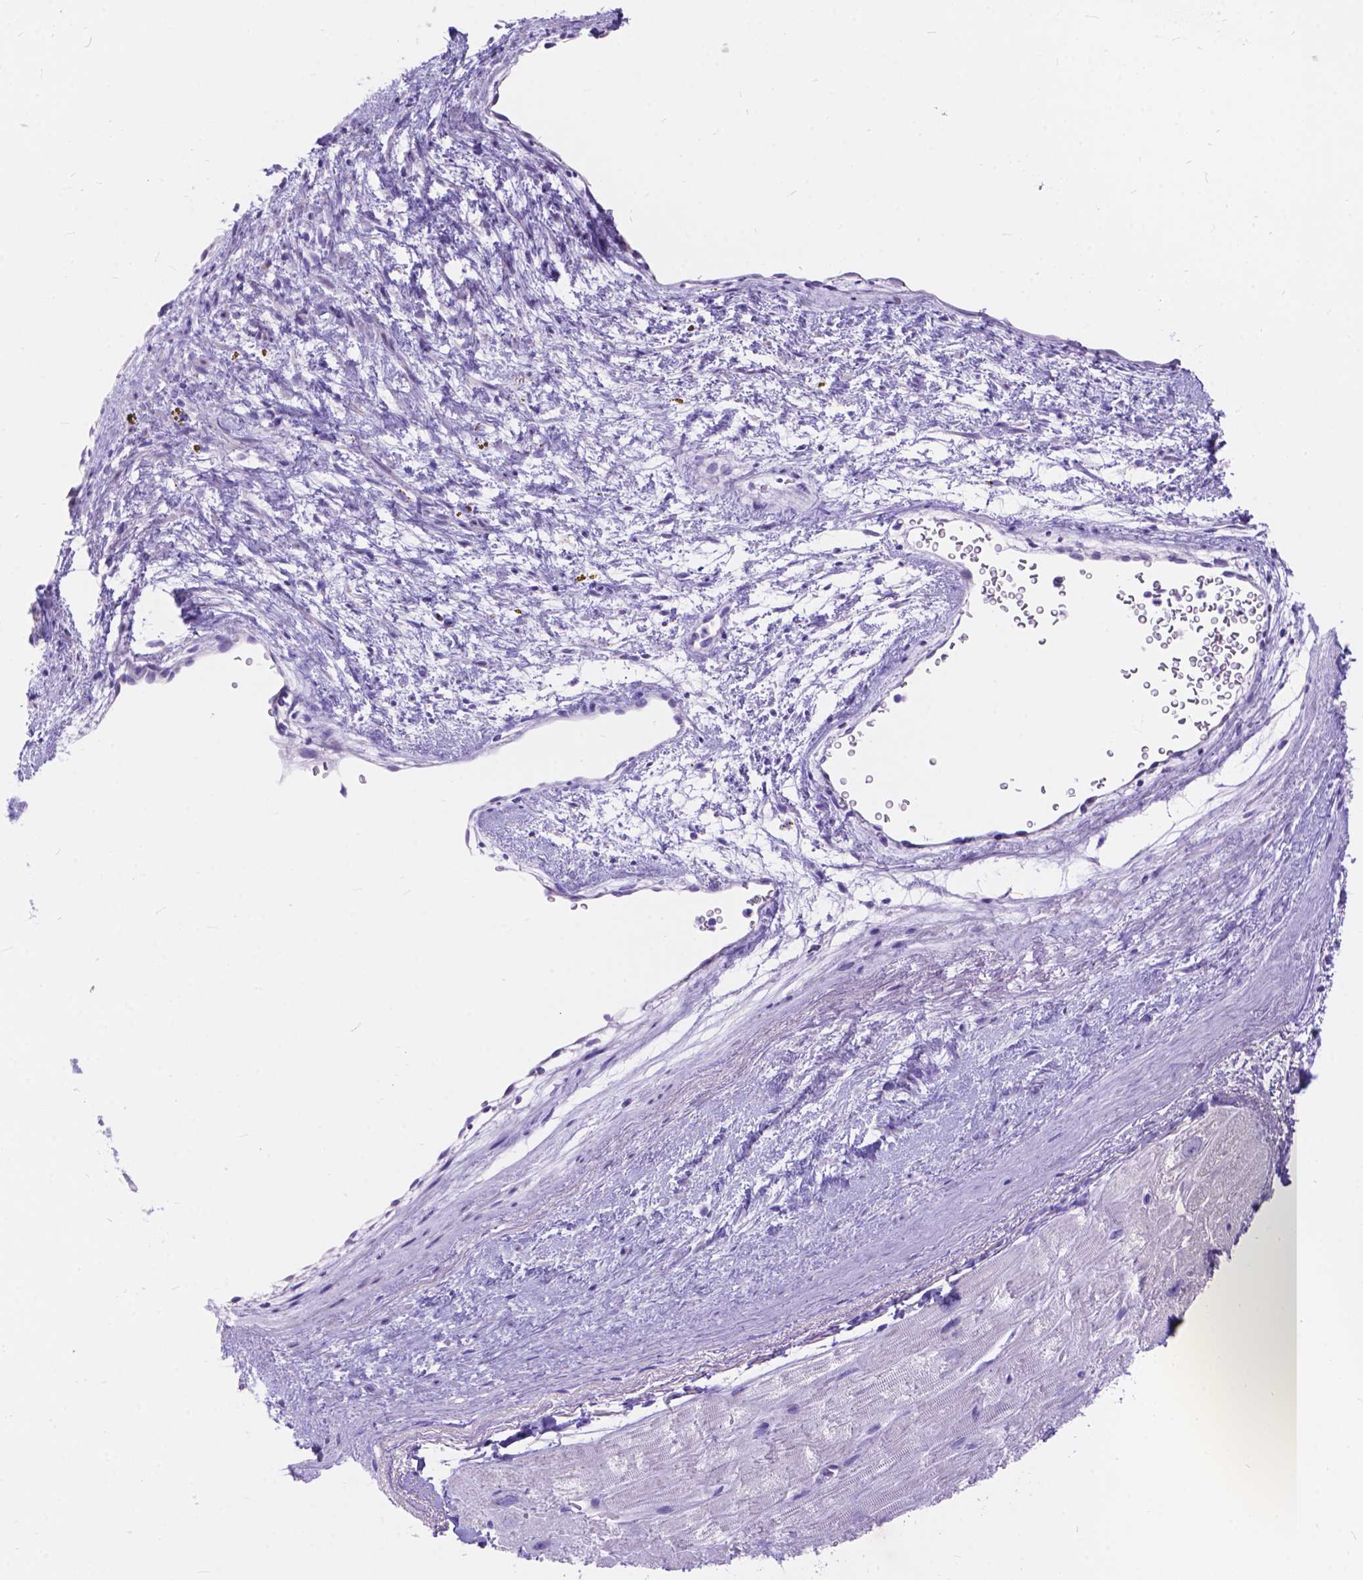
{"staining": {"intensity": "weak", "quantity": "<25%", "location": "cytoplasmic/membranous"}, "tissue": "heart muscle", "cell_type": "Cardiomyocytes", "image_type": "normal", "snomed": [{"axis": "morphology", "description": "Normal tissue, NOS"}, {"axis": "topography", "description": "Heart"}], "caption": "An immunohistochemistry photomicrograph of benign heart muscle is shown. There is no staining in cardiomyocytes of heart muscle.", "gene": "KLHL10", "patient": {"sex": "male", "age": 61}}